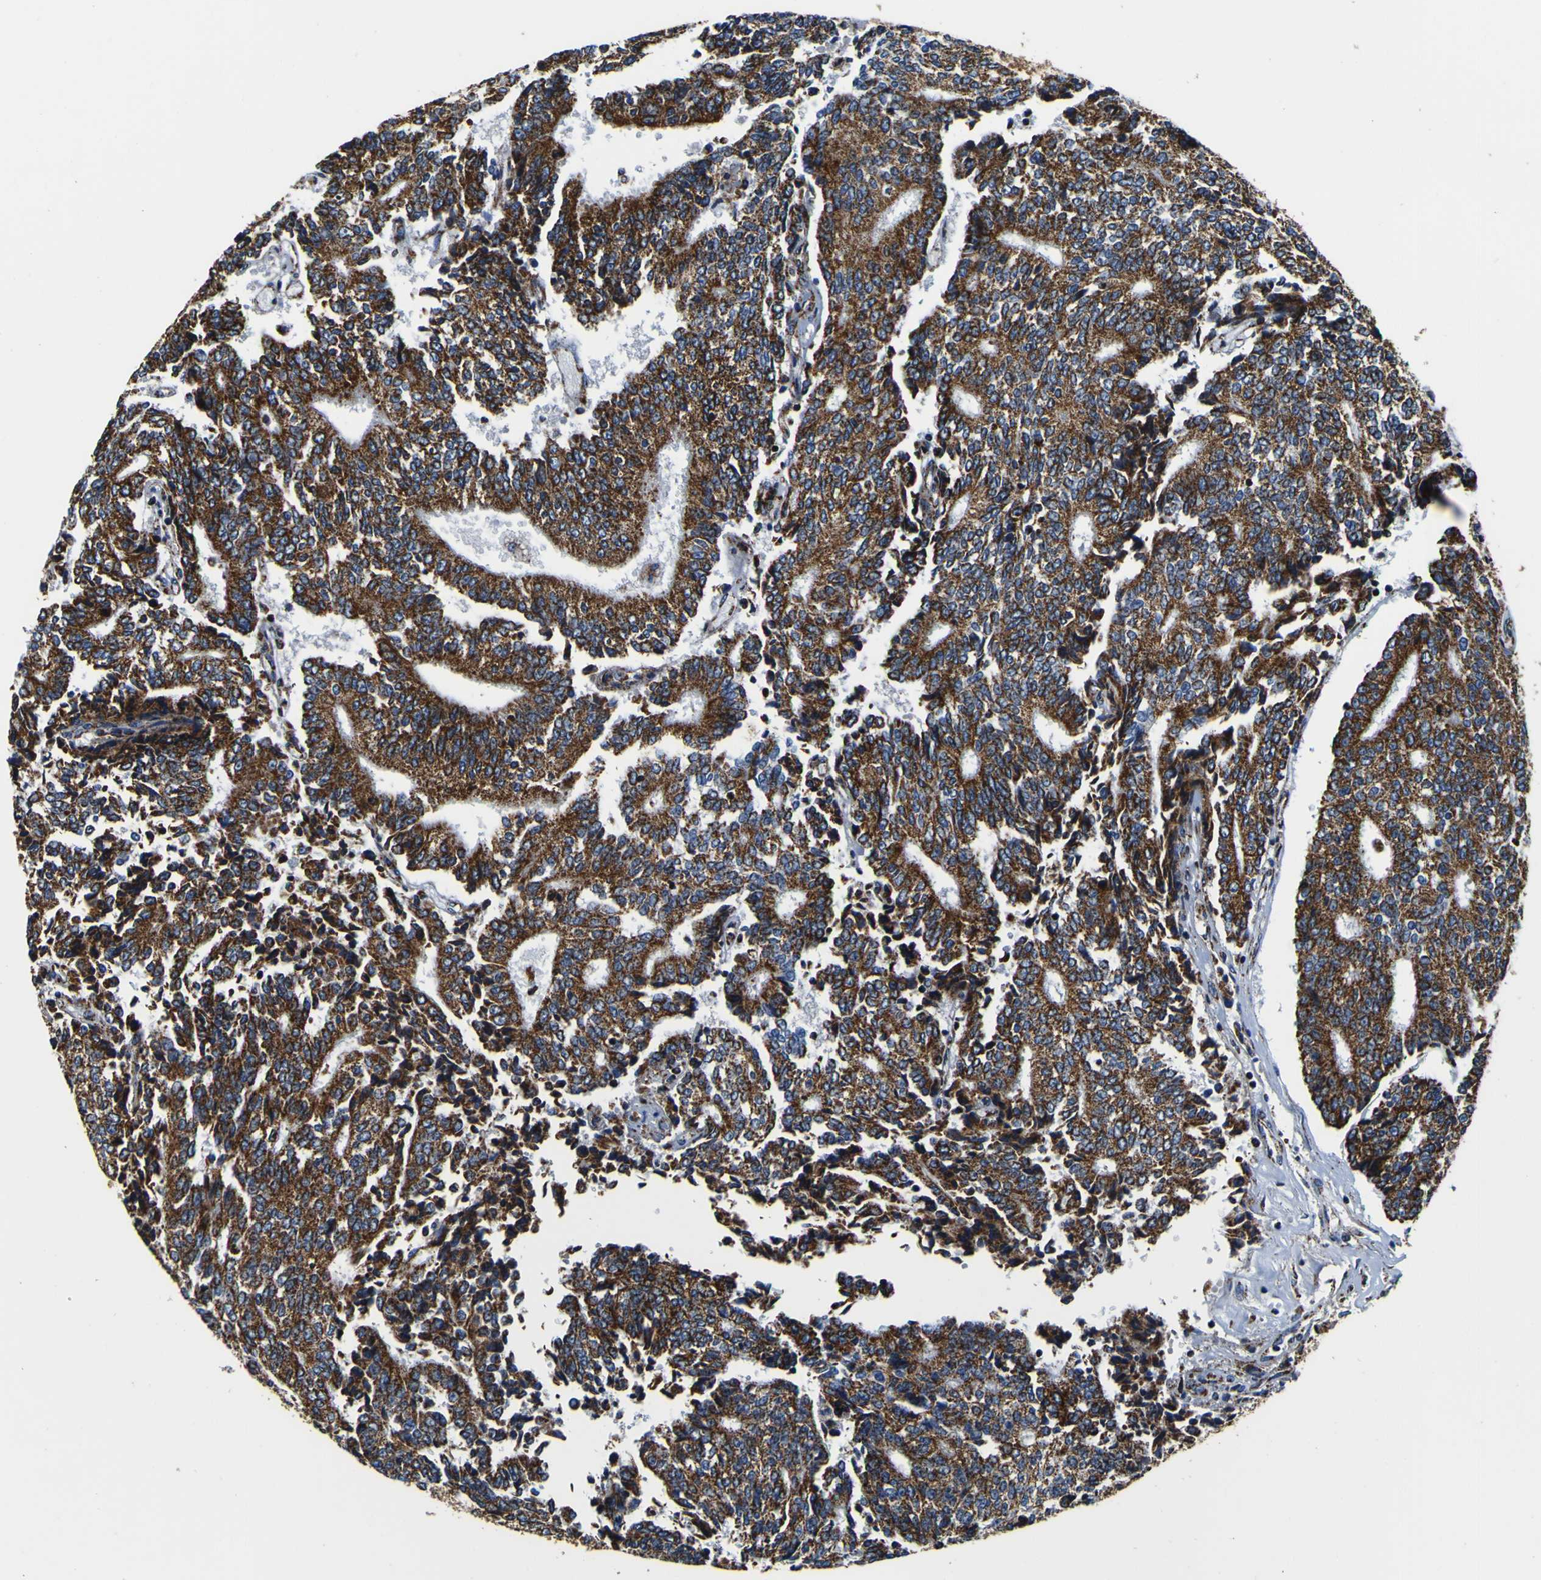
{"staining": {"intensity": "strong", "quantity": ">75%", "location": "cytoplasmic/membranous"}, "tissue": "prostate cancer", "cell_type": "Tumor cells", "image_type": "cancer", "snomed": [{"axis": "morphology", "description": "Normal tissue, NOS"}, {"axis": "morphology", "description": "Adenocarcinoma, High grade"}, {"axis": "topography", "description": "Prostate"}, {"axis": "topography", "description": "Seminal veicle"}], "caption": "An image of adenocarcinoma (high-grade) (prostate) stained for a protein displays strong cytoplasmic/membranous brown staining in tumor cells.", "gene": "PTRH2", "patient": {"sex": "male", "age": 55}}